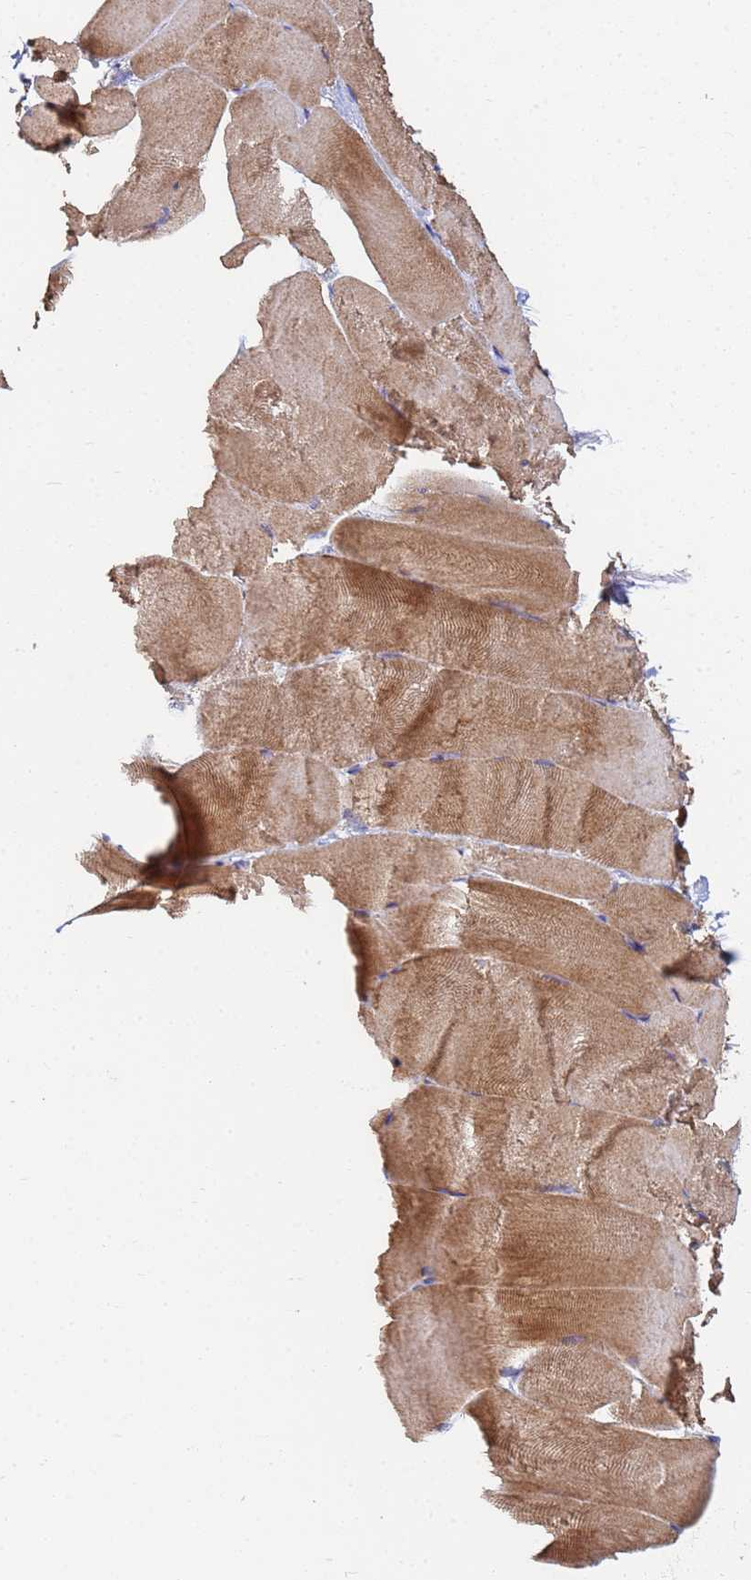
{"staining": {"intensity": "moderate", "quantity": ">75%", "location": "cytoplasmic/membranous"}, "tissue": "skeletal muscle", "cell_type": "Myocytes", "image_type": "normal", "snomed": [{"axis": "morphology", "description": "Normal tissue, NOS"}, {"axis": "topography", "description": "Skeletal muscle"}], "caption": "Immunohistochemistry (IHC) image of benign skeletal muscle: skeletal muscle stained using immunohistochemistry (IHC) displays medium levels of moderate protein expression localized specifically in the cytoplasmic/membranous of myocytes, appearing as a cytoplasmic/membranous brown color.", "gene": "UQCRHL", "patient": {"sex": "female", "age": 64}}